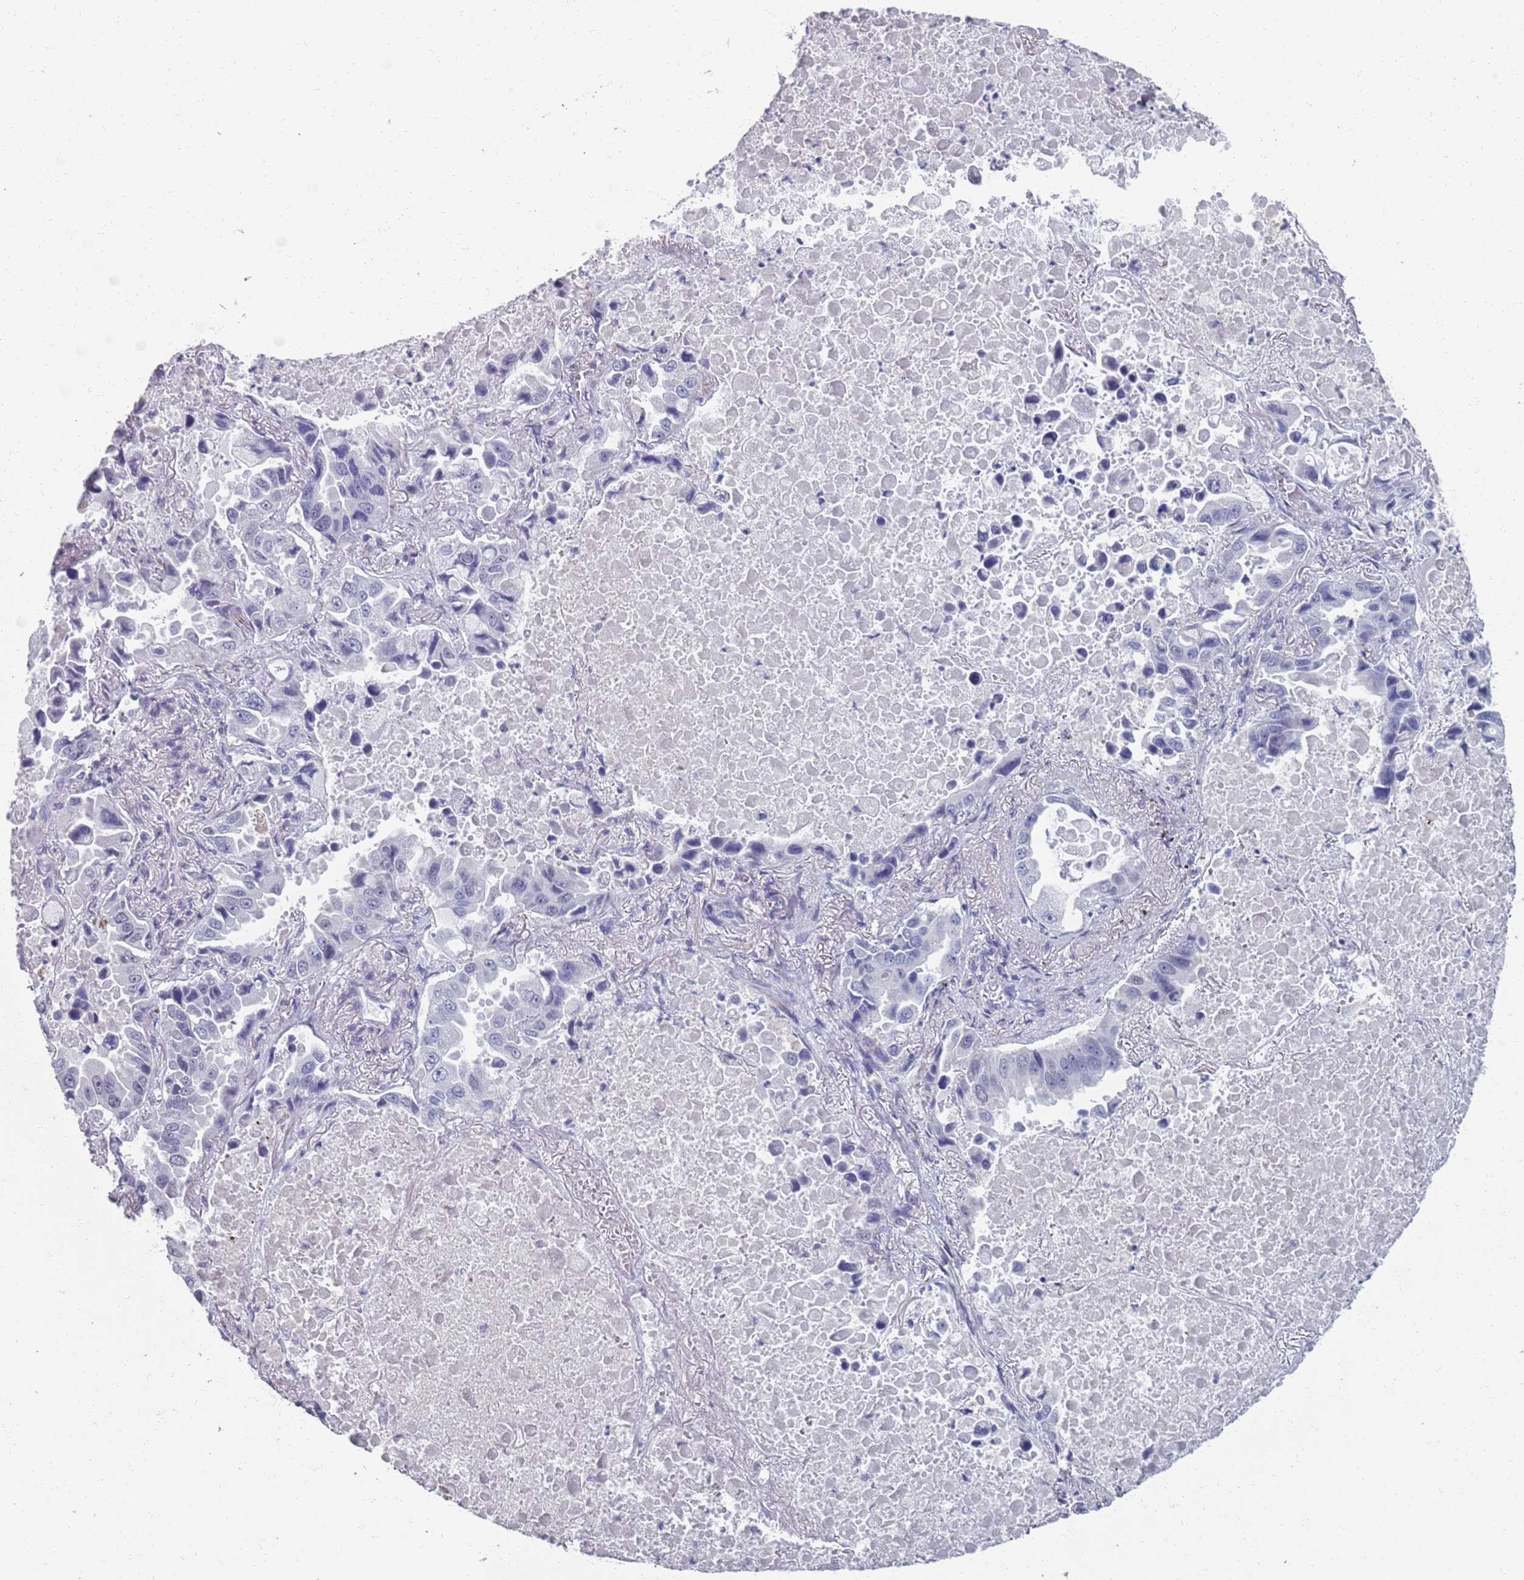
{"staining": {"intensity": "negative", "quantity": "none", "location": "none"}, "tissue": "lung cancer", "cell_type": "Tumor cells", "image_type": "cancer", "snomed": [{"axis": "morphology", "description": "Adenocarcinoma, NOS"}, {"axis": "topography", "description": "Lung"}], "caption": "Protein analysis of lung adenocarcinoma shows no significant positivity in tumor cells.", "gene": "SAMD1", "patient": {"sex": "male", "age": 64}}